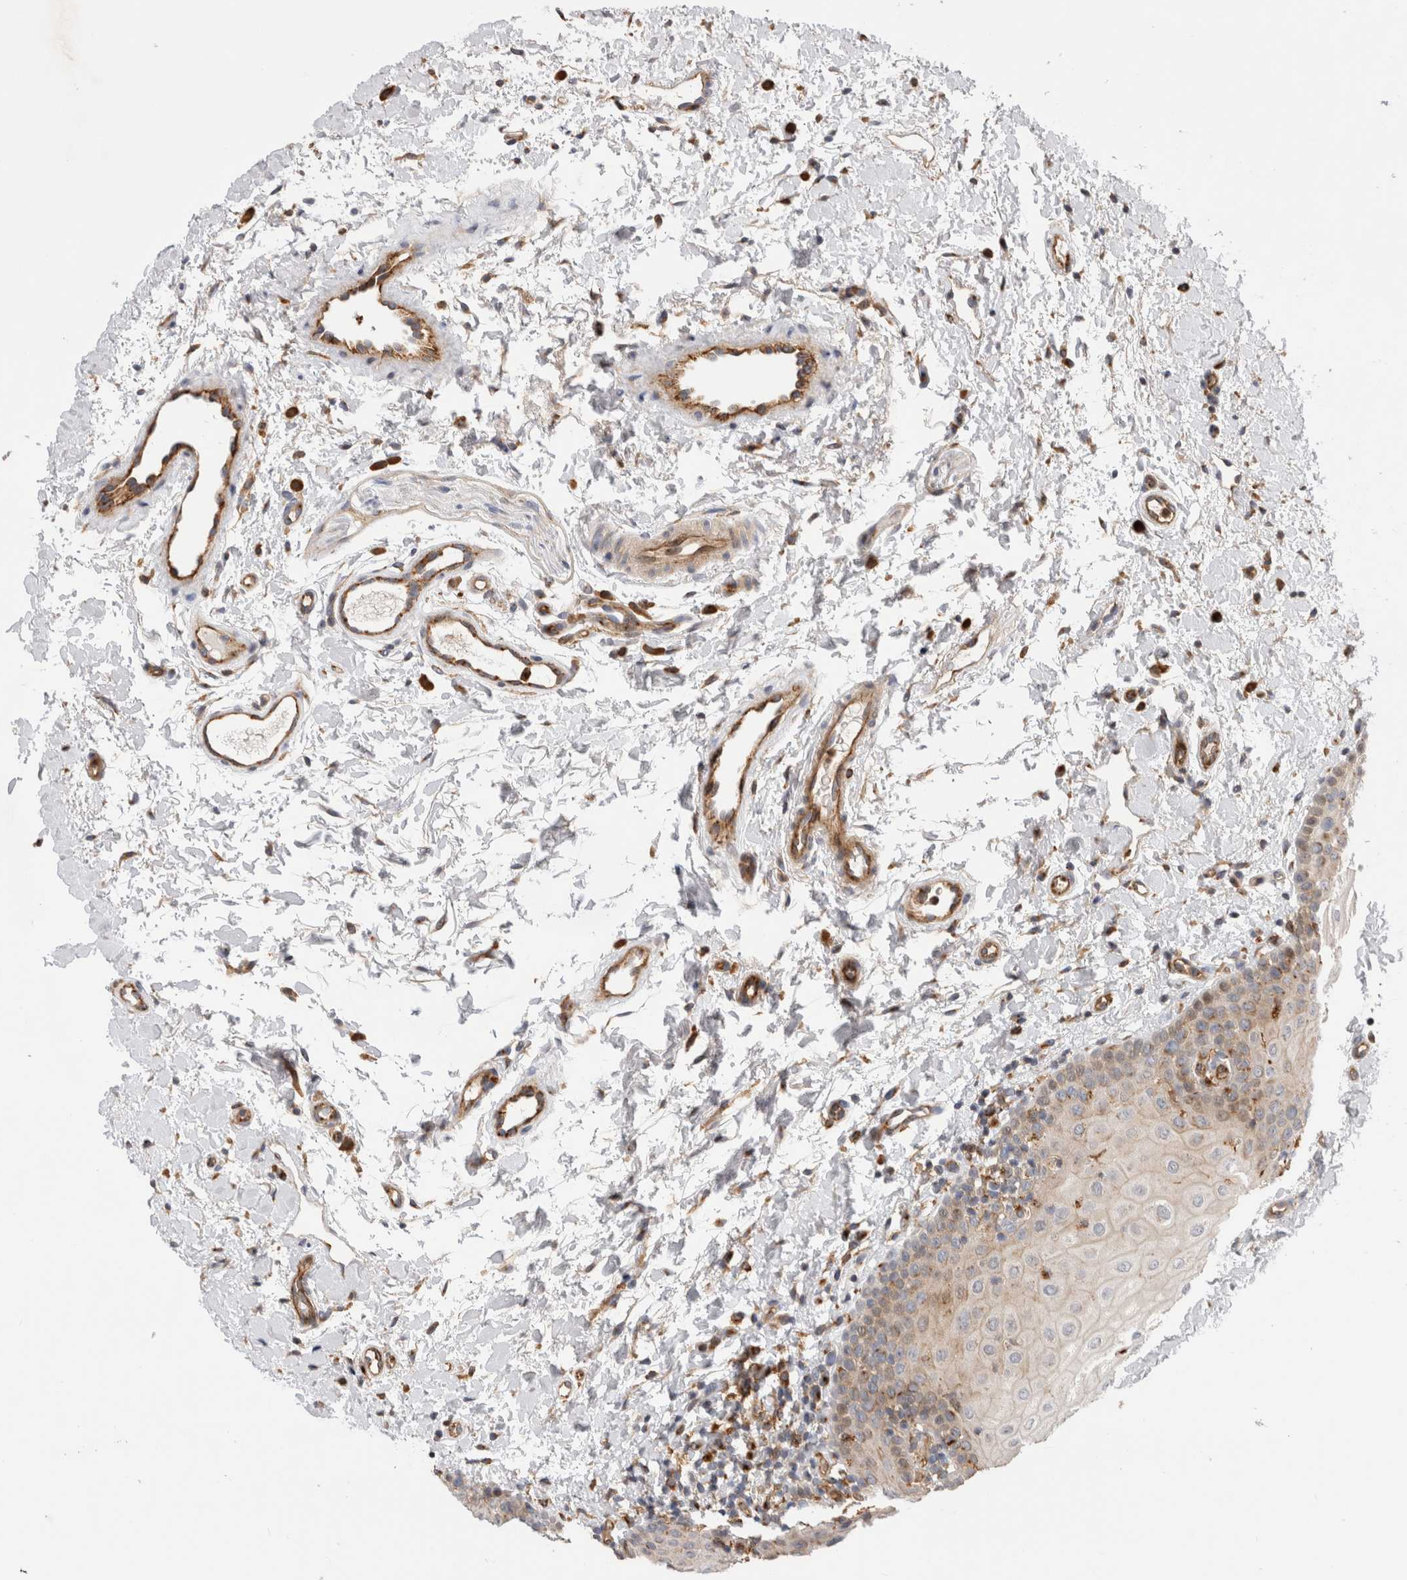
{"staining": {"intensity": "moderate", "quantity": "25%-75%", "location": "cytoplasmic/membranous"}, "tissue": "oral mucosa", "cell_type": "Squamous epithelial cells", "image_type": "normal", "snomed": [{"axis": "morphology", "description": "Normal tissue, NOS"}, {"axis": "topography", "description": "Skin"}, {"axis": "topography", "description": "Oral tissue"}], "caption": "Approximately 25%-75% of squamous epithelial cells in normal human oral mucosa show moderate cytoplasmic/membranous protein staining as visualized by brown immunohistochemical staining.", "gene": "BNIP2", "patient": {"sex": "male", "age": 84}}